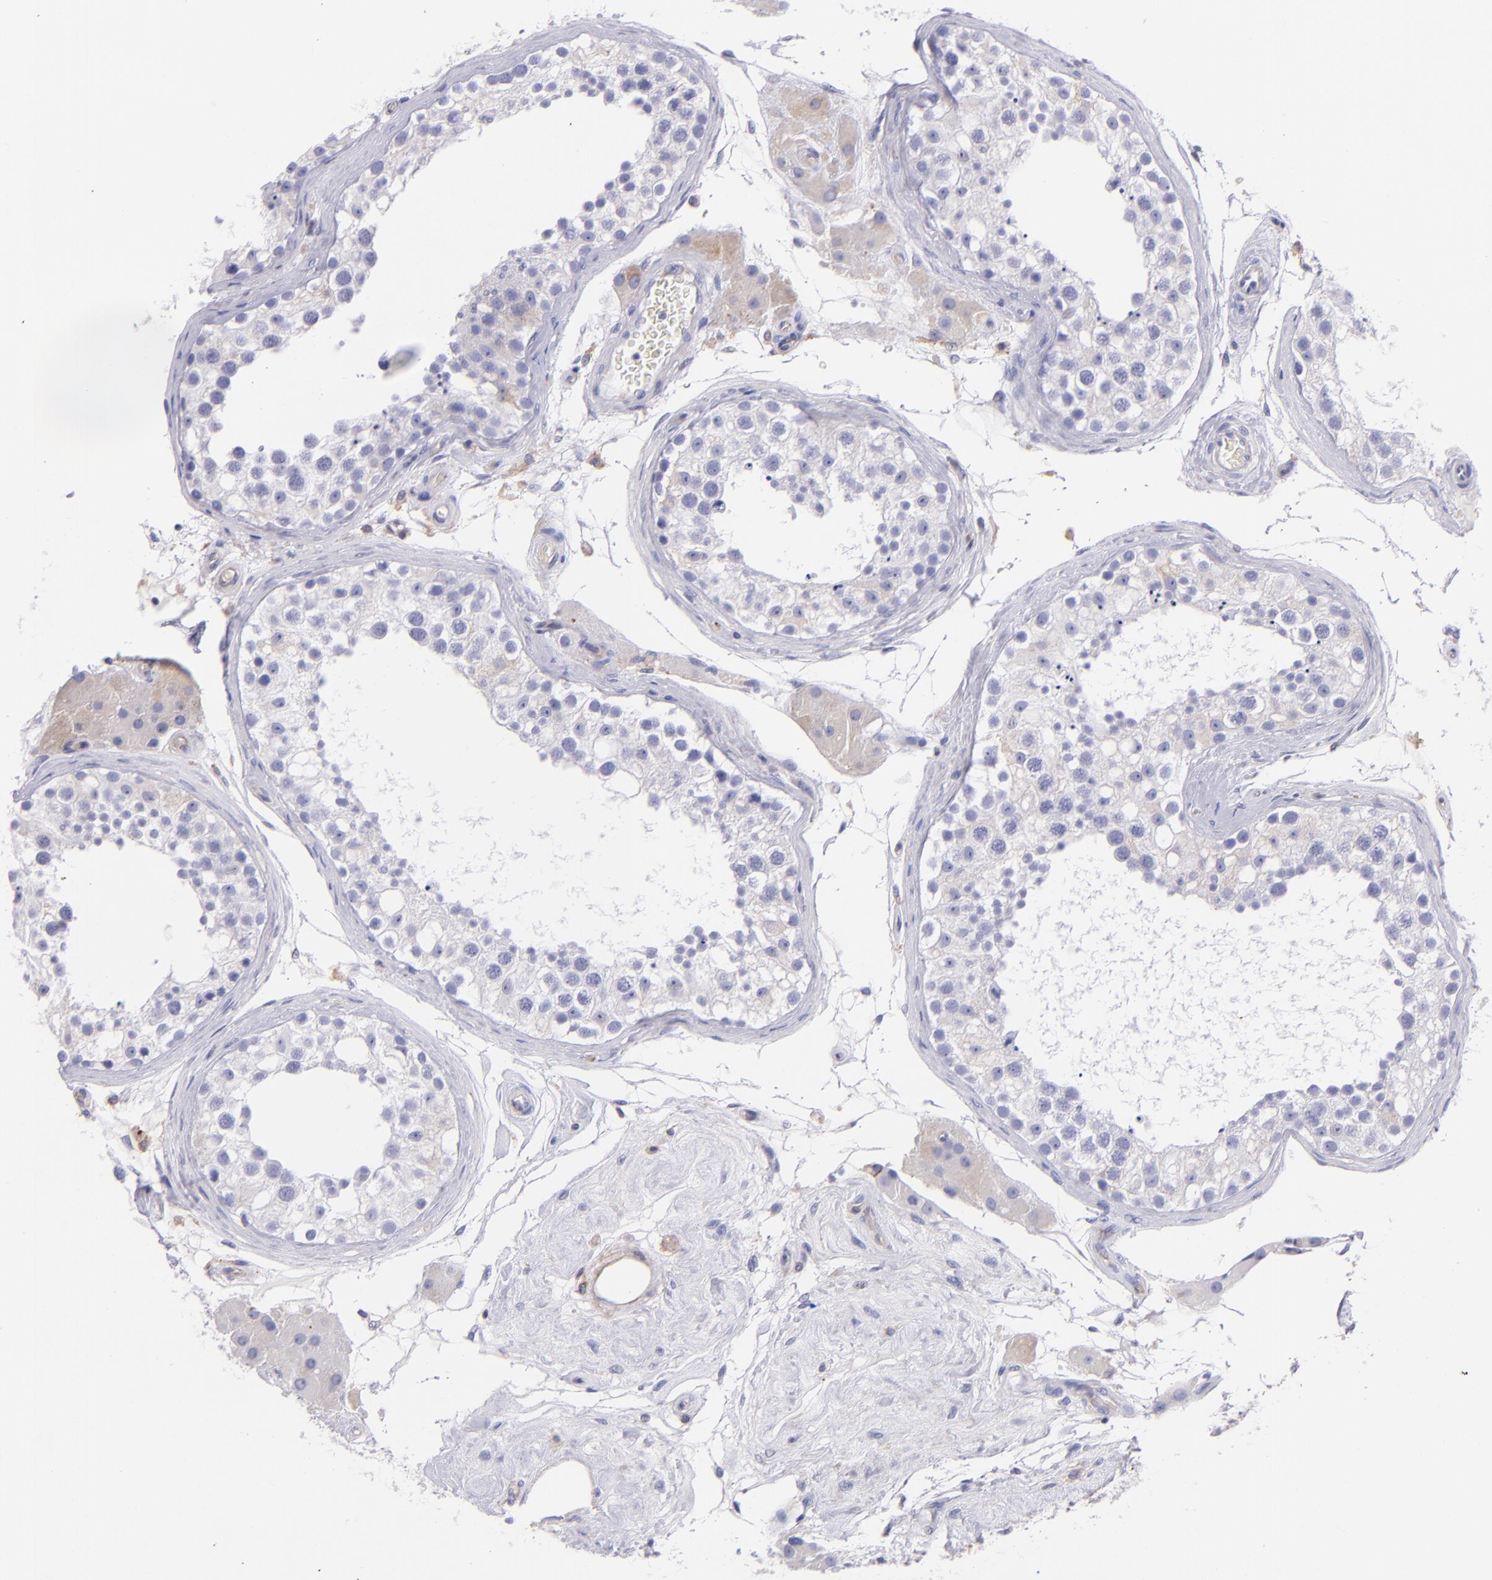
{"staining": {"intensity": "weak", "quantity": "<25%", "location": "cytoplasmic/membranous"}, "tissue": "testis", "cell_type": "Cells in seminiferous ducts", "image_type": "normal", "snomed": [{"axis": "morphology", "description": "Normal tissue, NOS"}, {"axis": "topography", "description": "Testis"}], "caption": "Immunohistochemical staining of unremarkable human testis shows no significant expression in cells in seminiferous ducts. The staining is performed using DAB brown chromogen with nuclei counter-stained in using hematoxylin.", "gene": "RET", "patient": {"sex": "male", "age": 68}}